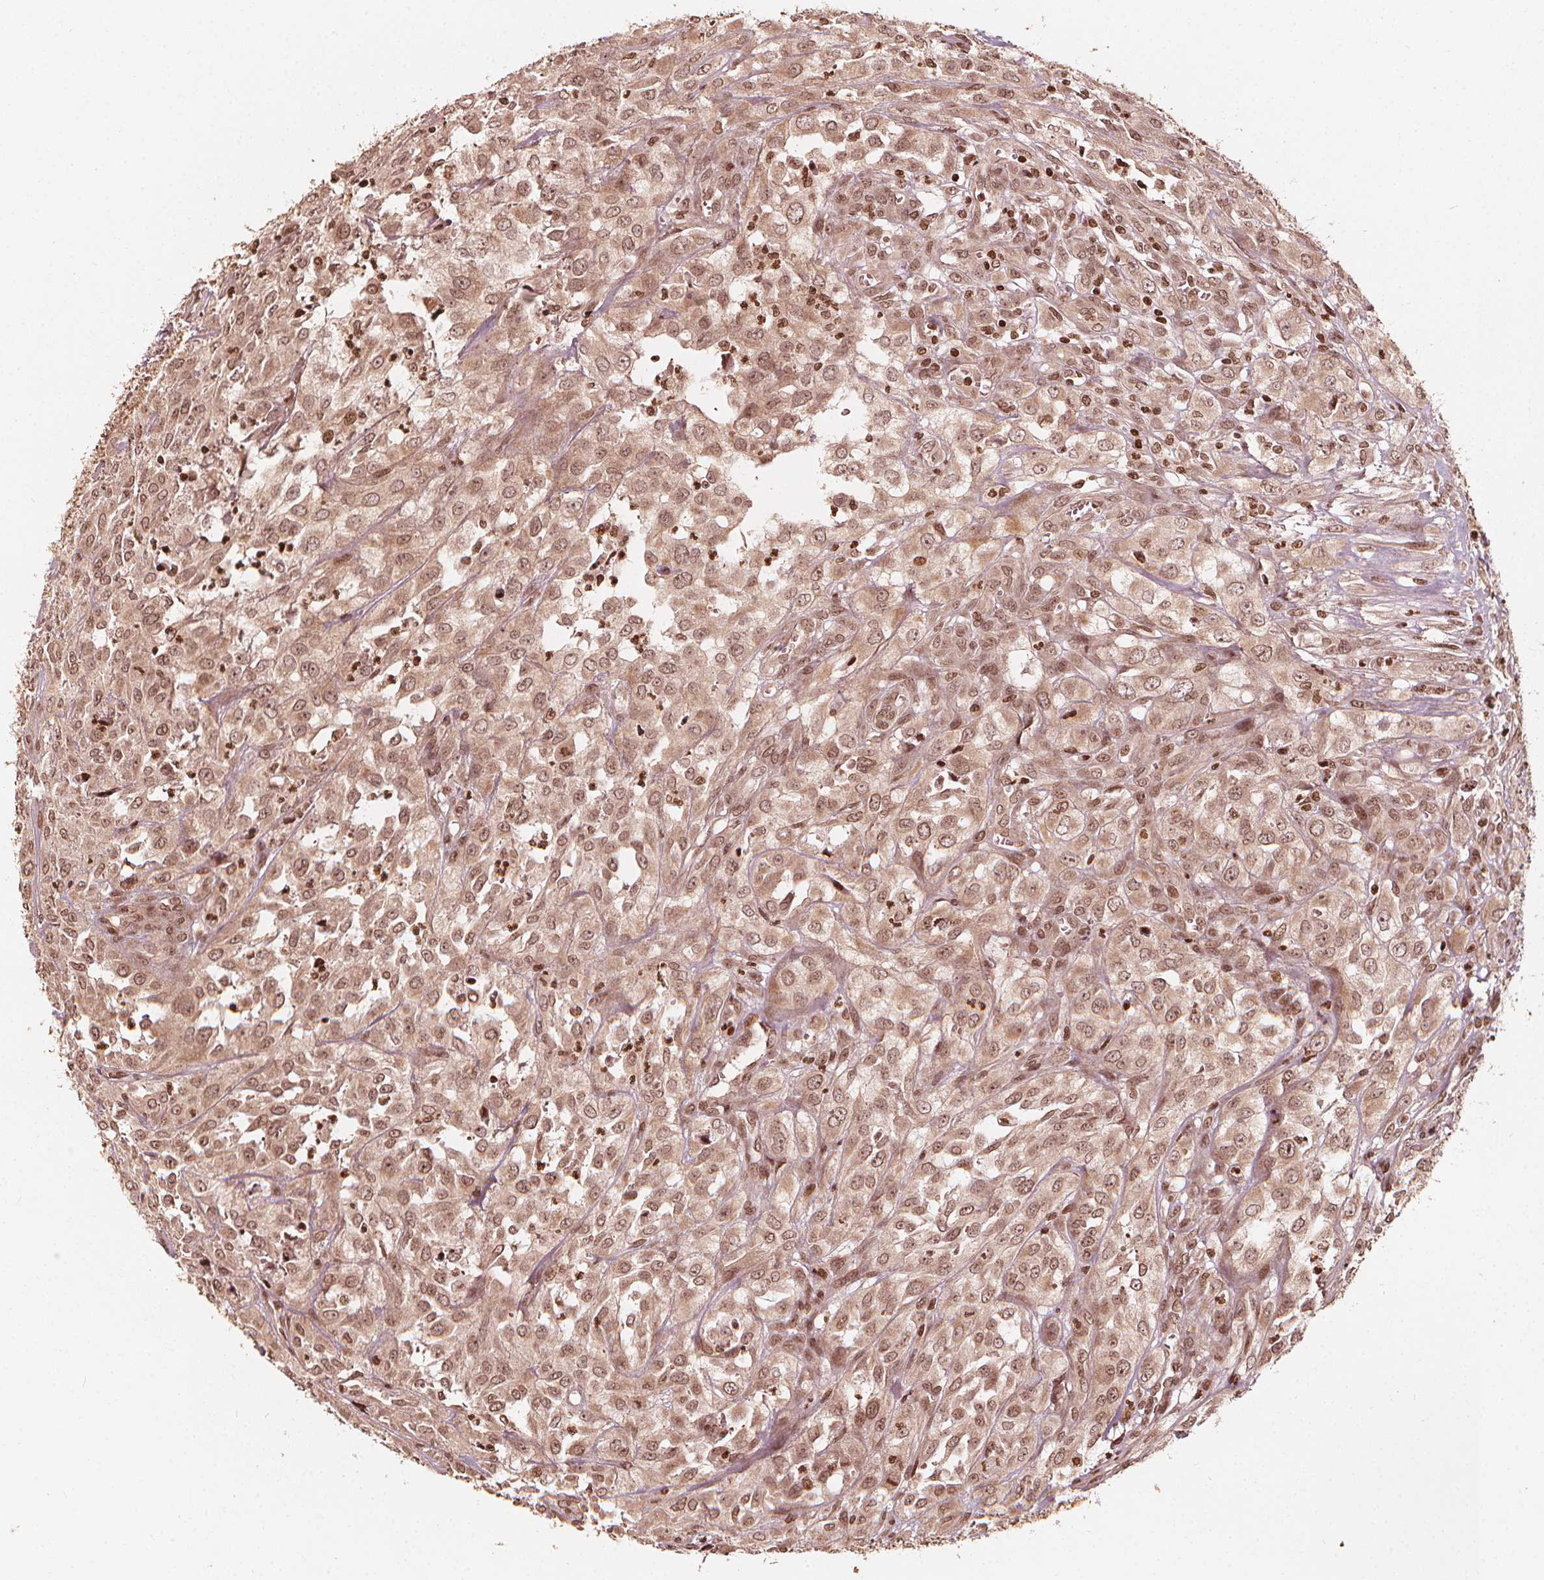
{"staining": {"intensity": "weak", "quantity": ">75%", "location": "cytoplasmic/membranous,nuclear"}, "tissue": "urothelial cancer", "cell_type": "Tumor cells", "image_type": "cancer", "snomed": [{"axis": "morphology", "description": "Urothelial carcinoma, High grade"}, {"axis": "topography", "description": "Urinary bladder"}], "caption": "The histopathology image shows immunohistochemical staining of high-grade urothelial carcinoma. There is weak cytoplasmic/membranous and nuclear positivity is identified in about >75% of tumor cells. The protein is shown in brown color, while the nuclei are stained blue.", "gene": "H3C14", "patient": {"sex": "male", "age": 67}}